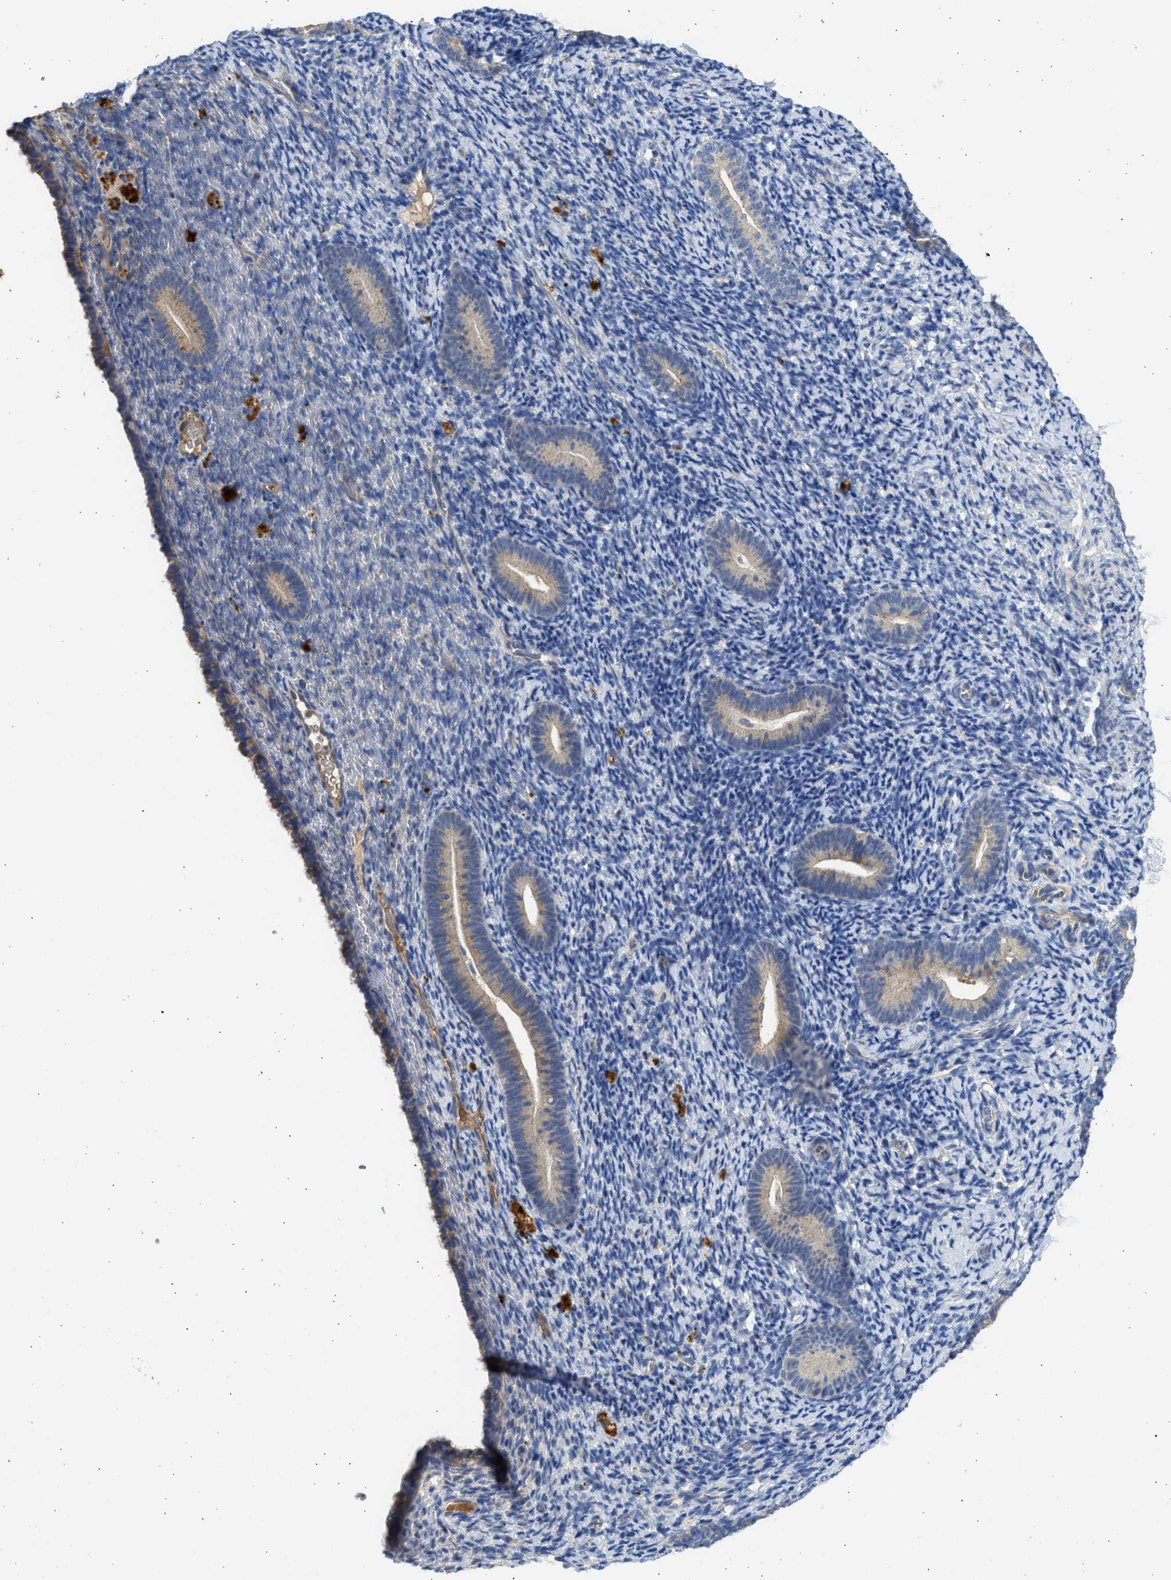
{"staining": {"intensity": "negative", "quantity": "none", "location": "none"}, "tissue": "endometrium", "cell_type": "Cells in endometrial stroma", "image_type": "normal", "snomed": [{"axis": "morphology", "description": "Normal tissue, NOS"}, {"axis": "topography", "description": "Endometrium"}], "caption": "This is a micrograph of immunohistochemistry staining of unremarkable endometrium, which shows no positivity in cells in endometrial stroma. The staining was performed using DAB to visualize the protein expression in brown, while the nuclei were stained in blue with hematoxylin (Magnification: 20x).", "gene": "CSRNP2", "patient": {"sex": "female", "age": 51}}